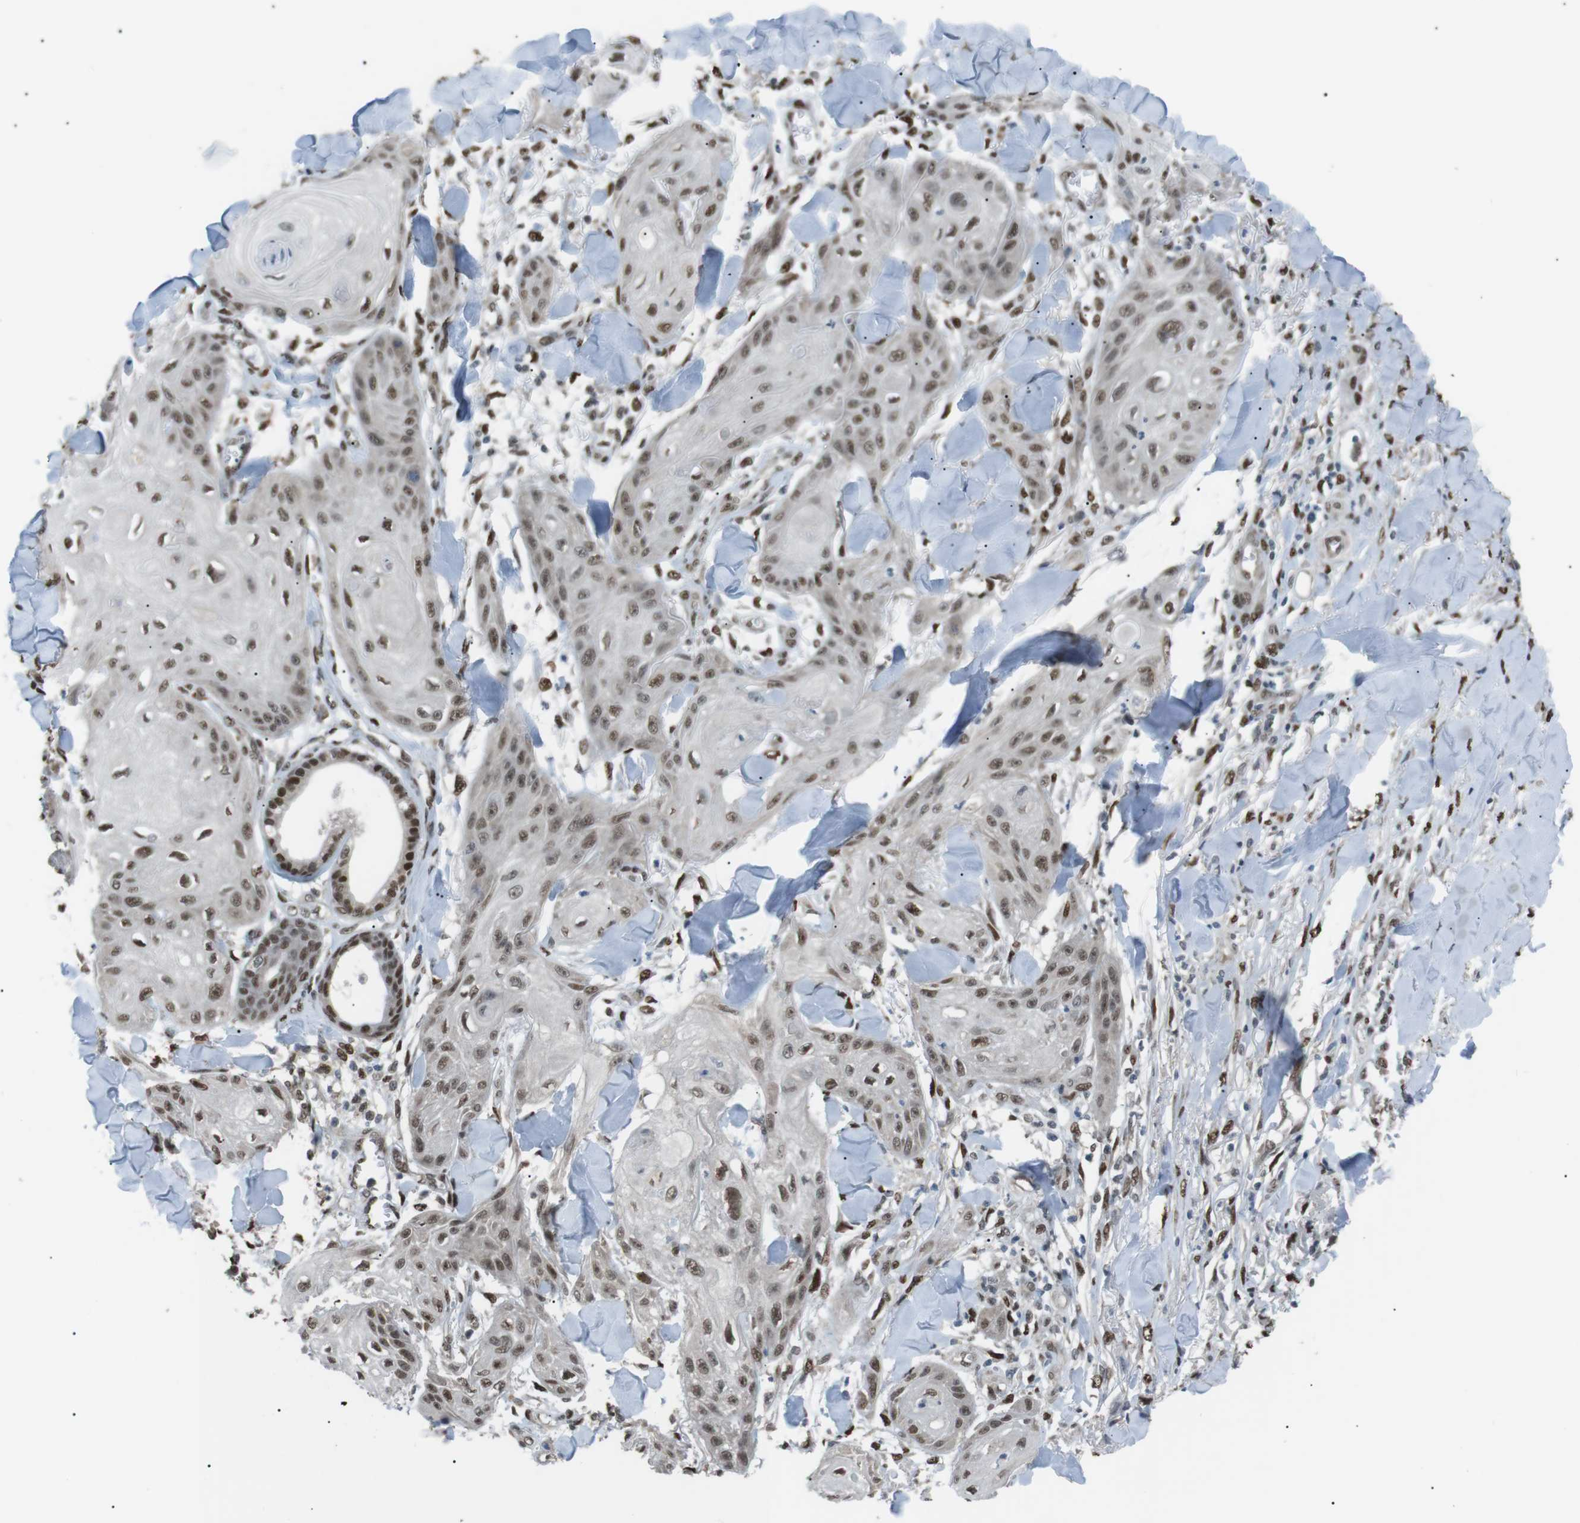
{"staining": {"intensity": "moderate", "quantity": ">75%", "location": "nuclear"}, "tissue": "skin cancer", "cell_type": "Tumor cells", "image_type": "cancer", "snomed": [{"axis": "morphology", "description": "Squamous cell carcinoma, NOS"}, {"axis": "topography", "description": "Skin"}], "caption": "The immunohistochemical stain highlights moderate nuclear staining in tumor cells of squamous cell carcinoma (skin) tissue. The staining is performed using DAB (3,3'-diaminobenzidine) brown chromogen to label protein expression. The nuclei are counter-stained blue using hematoxylin.", "gene": "SRPK2", "patient": {"sex": "male", "age": 74}}